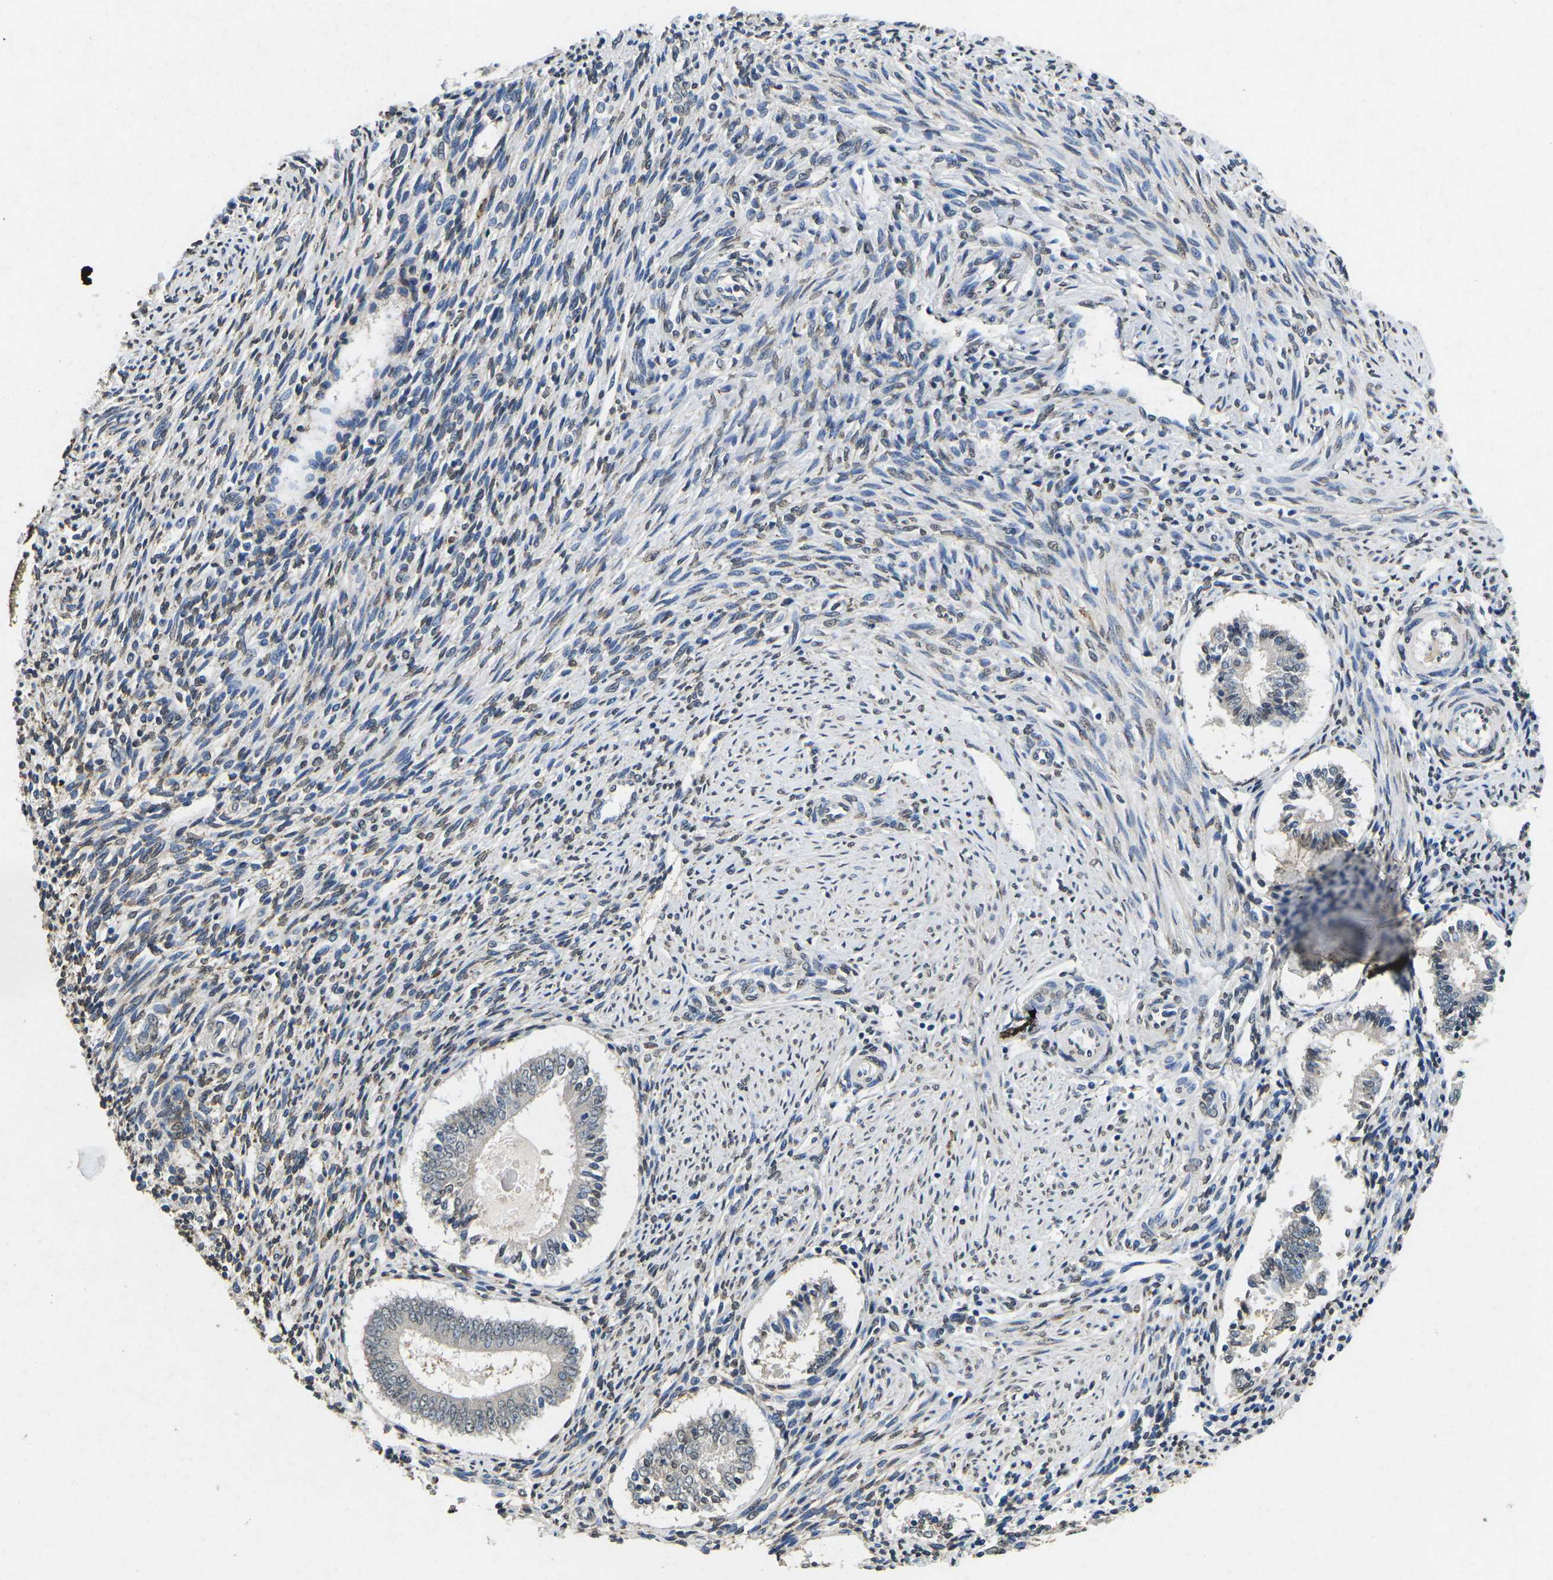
{"staining": {"intensity": "negative", "quantity": "none", "location": "none"}, "tissue": "endometrium", "cell_type": "Cells in endometrial stroma", "image_type": "normal", "snomed": [{"axis": "morphology", "description": "Normal tissue, NOS"}, {"axis": "topography", "description": "Endometrium"}], "caption": "Image shows no significant protein staining in cells in endometrial stroma of normal endometrium. The staining was performed using DAB (3,3'-diaminobenzidine) to visualize the protein expression in brown, while the nuclei were stained in blue with hematoxylin (Magnification: 20x).", "gene": "SCNN1B", "patient": {"sex": "female", "age": 42}}